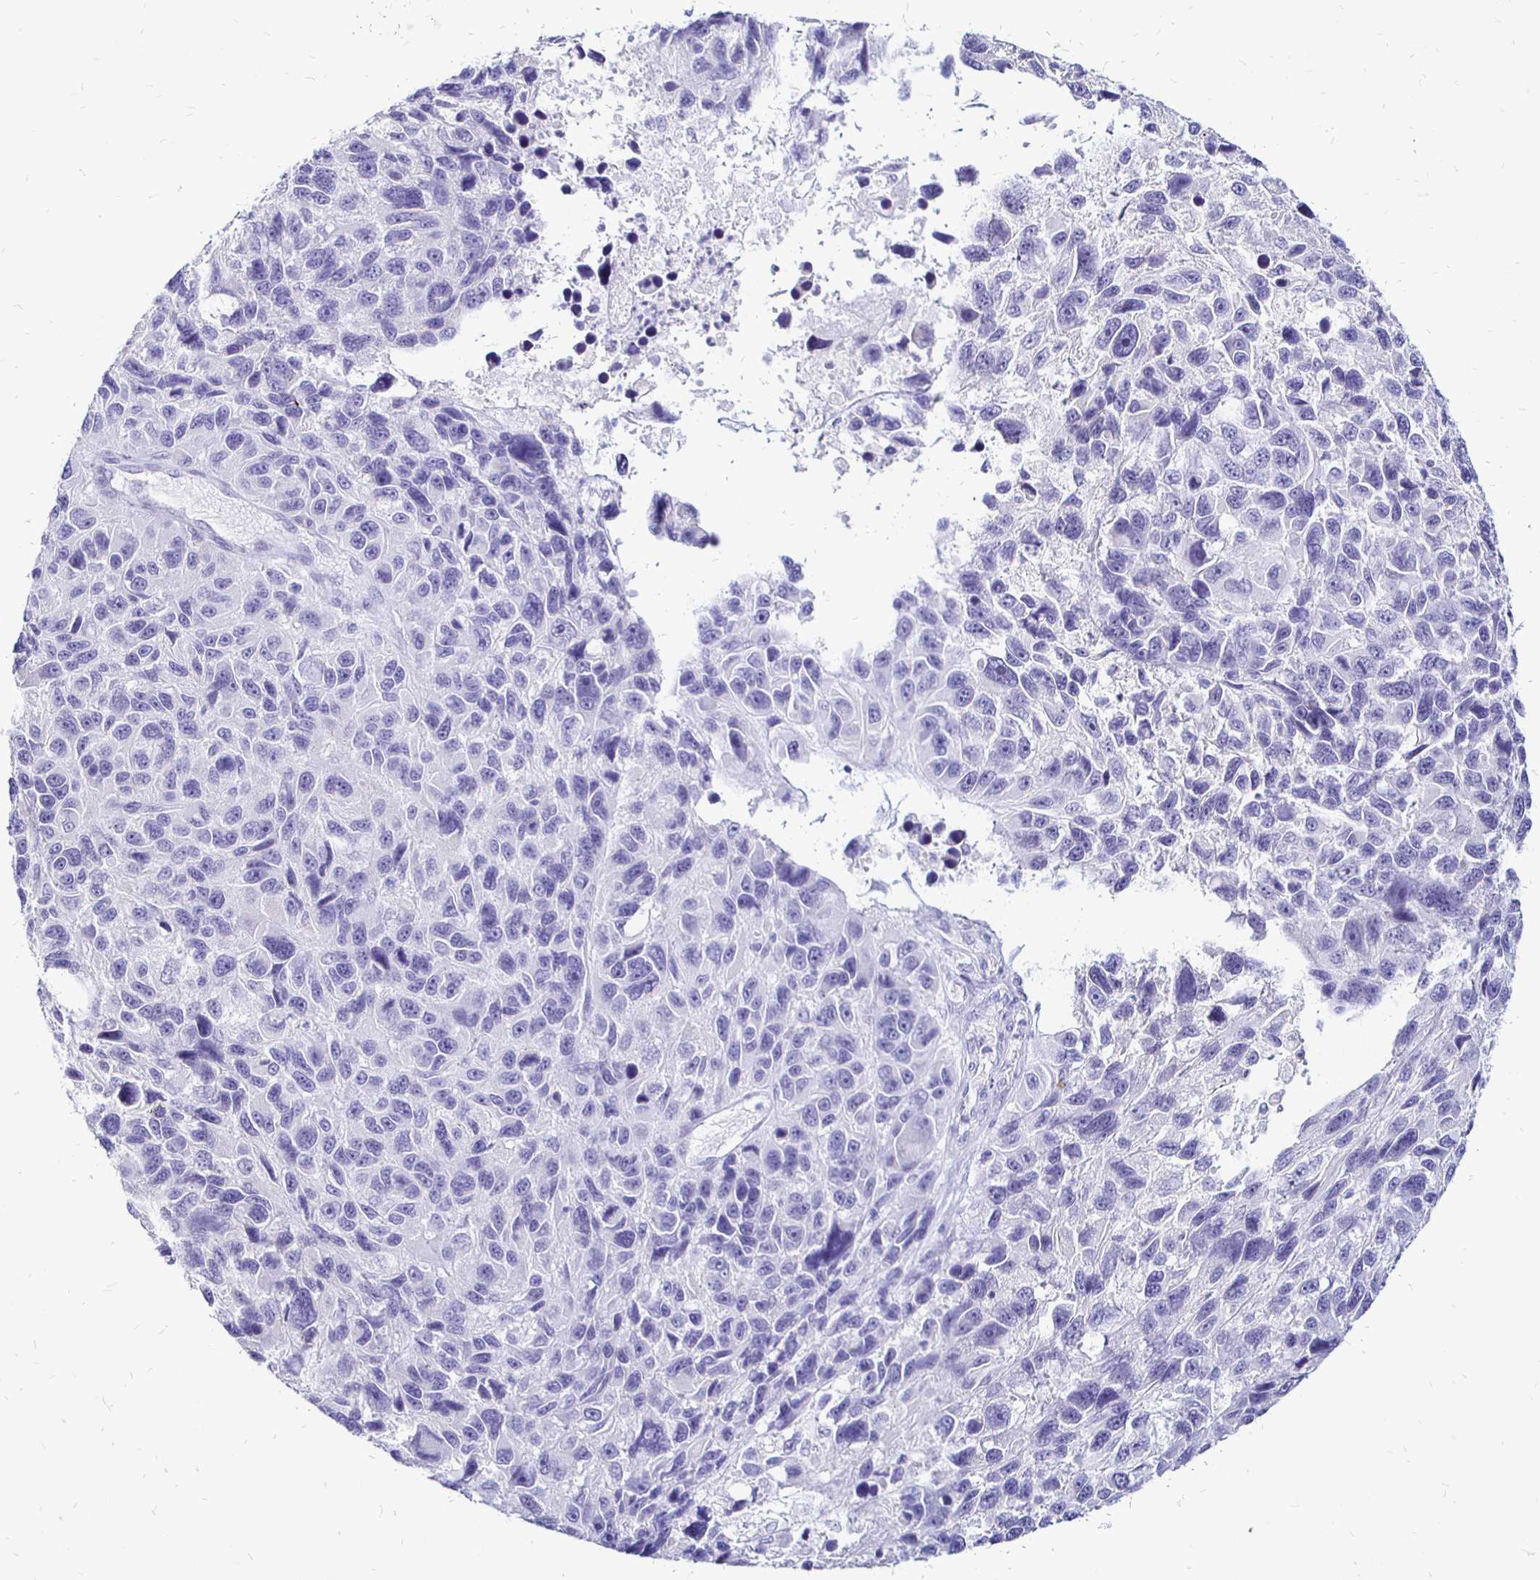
{"staining": {"intensity": "negative", "quantity": "none", "location": "none"}, "tissue": "melanoma", "cell_type": "Tumor cells", "image_type": "cancer", "snomed": [{"axis": "morphology", "description": "Malignant melanoma, NOS"}, {"axis": "topography", "description": "Skin"}], "caption": "The micrograph demonstrates no significant staining in tumor cells of melanoma.", "gene": "IRGC", "patient": {"sex": "male", "age": 53}}